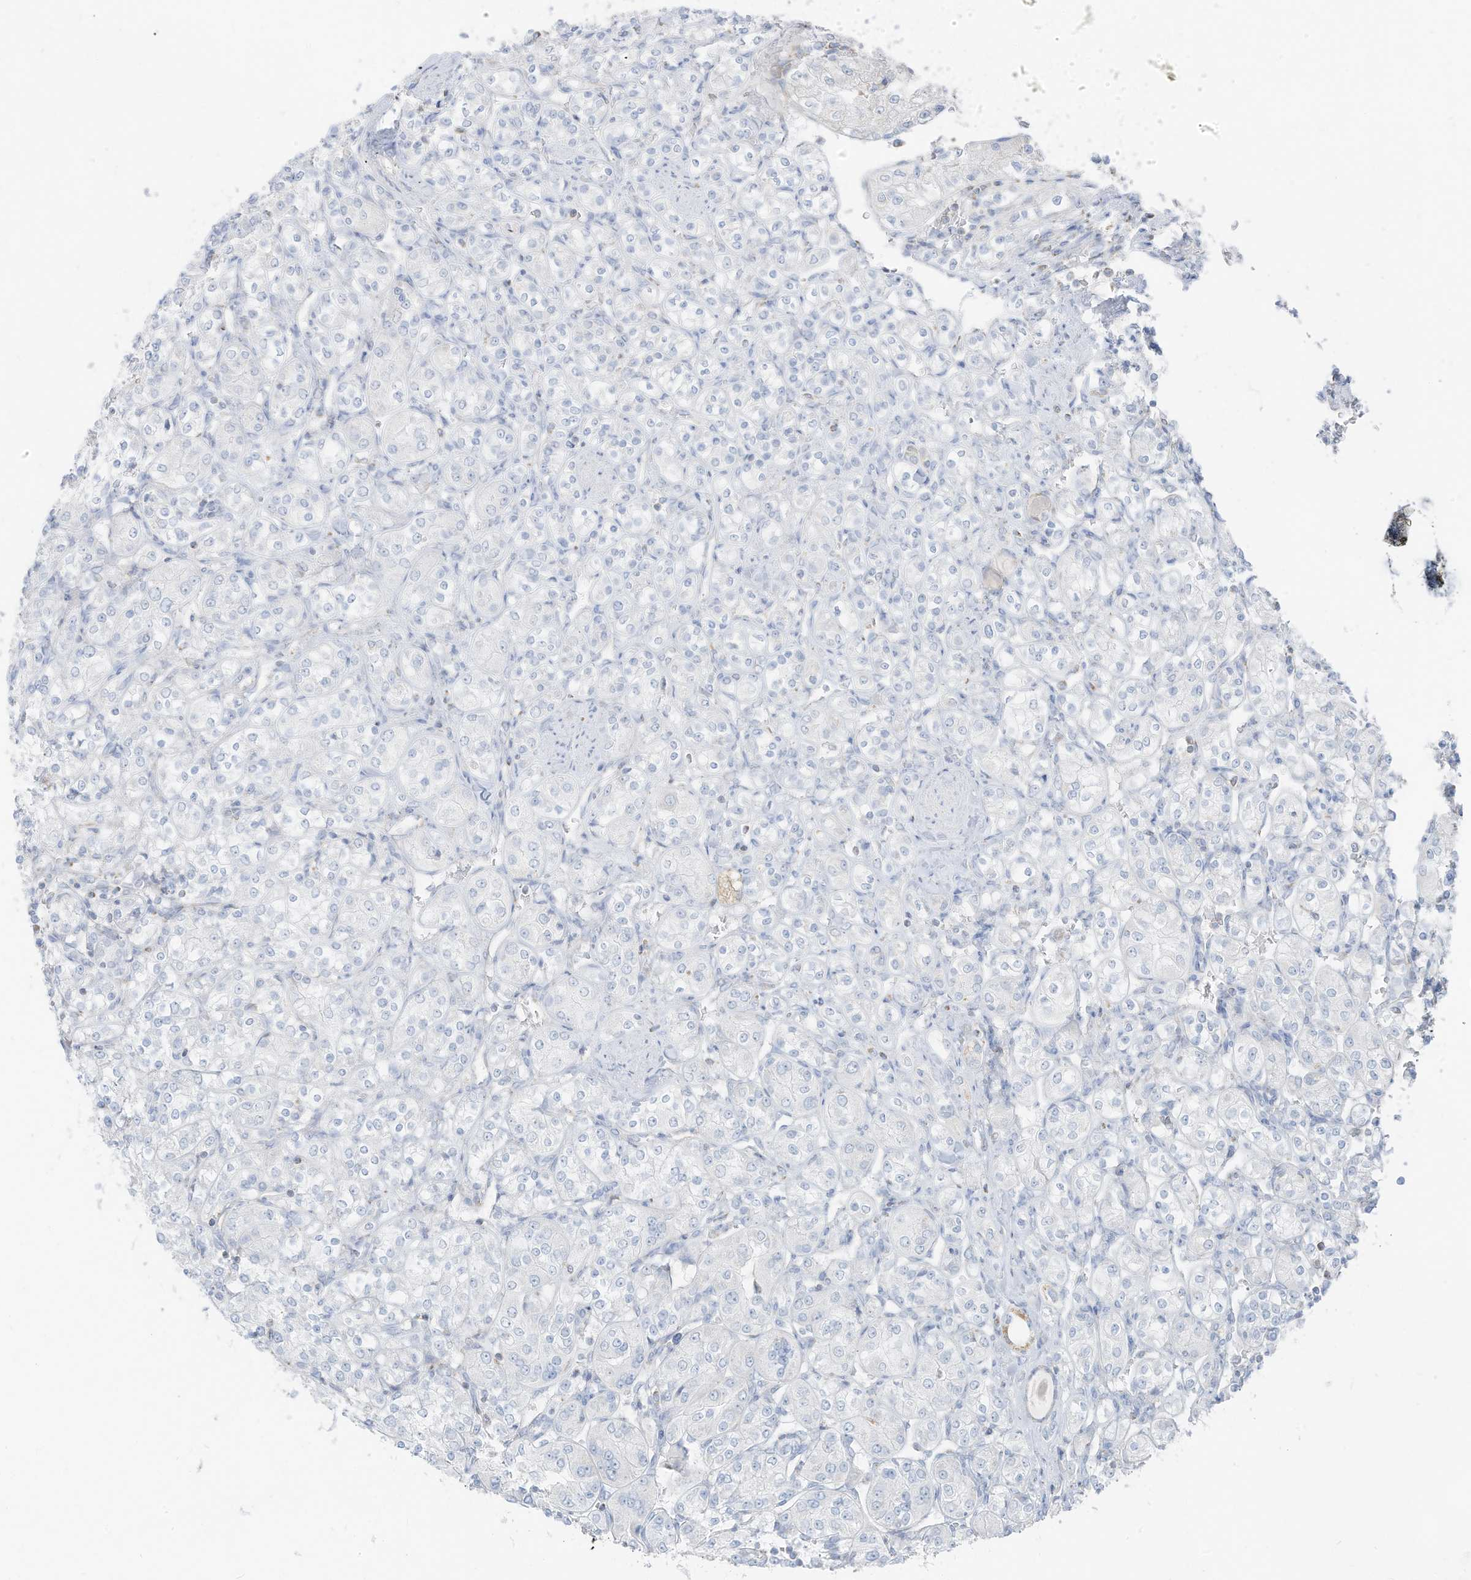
{"staining": {"intensity": "negative", "quantity": "none", "location": "none"}, "tissue": "renal cancer", "cell_type": "Tumor cells", "image_type": "cancer", "snomed": [{"axis": "morphology", "description": "Adenocarcinoma, NOS"}, {"axis": "topography", "description": "Kidney"}], "caption": "Protein analysis of renal adenocarcinoma reveals no significant expression in tumor cells.", "gene": "ETHE1", "patient": {"sex": "male", "age": 77}}